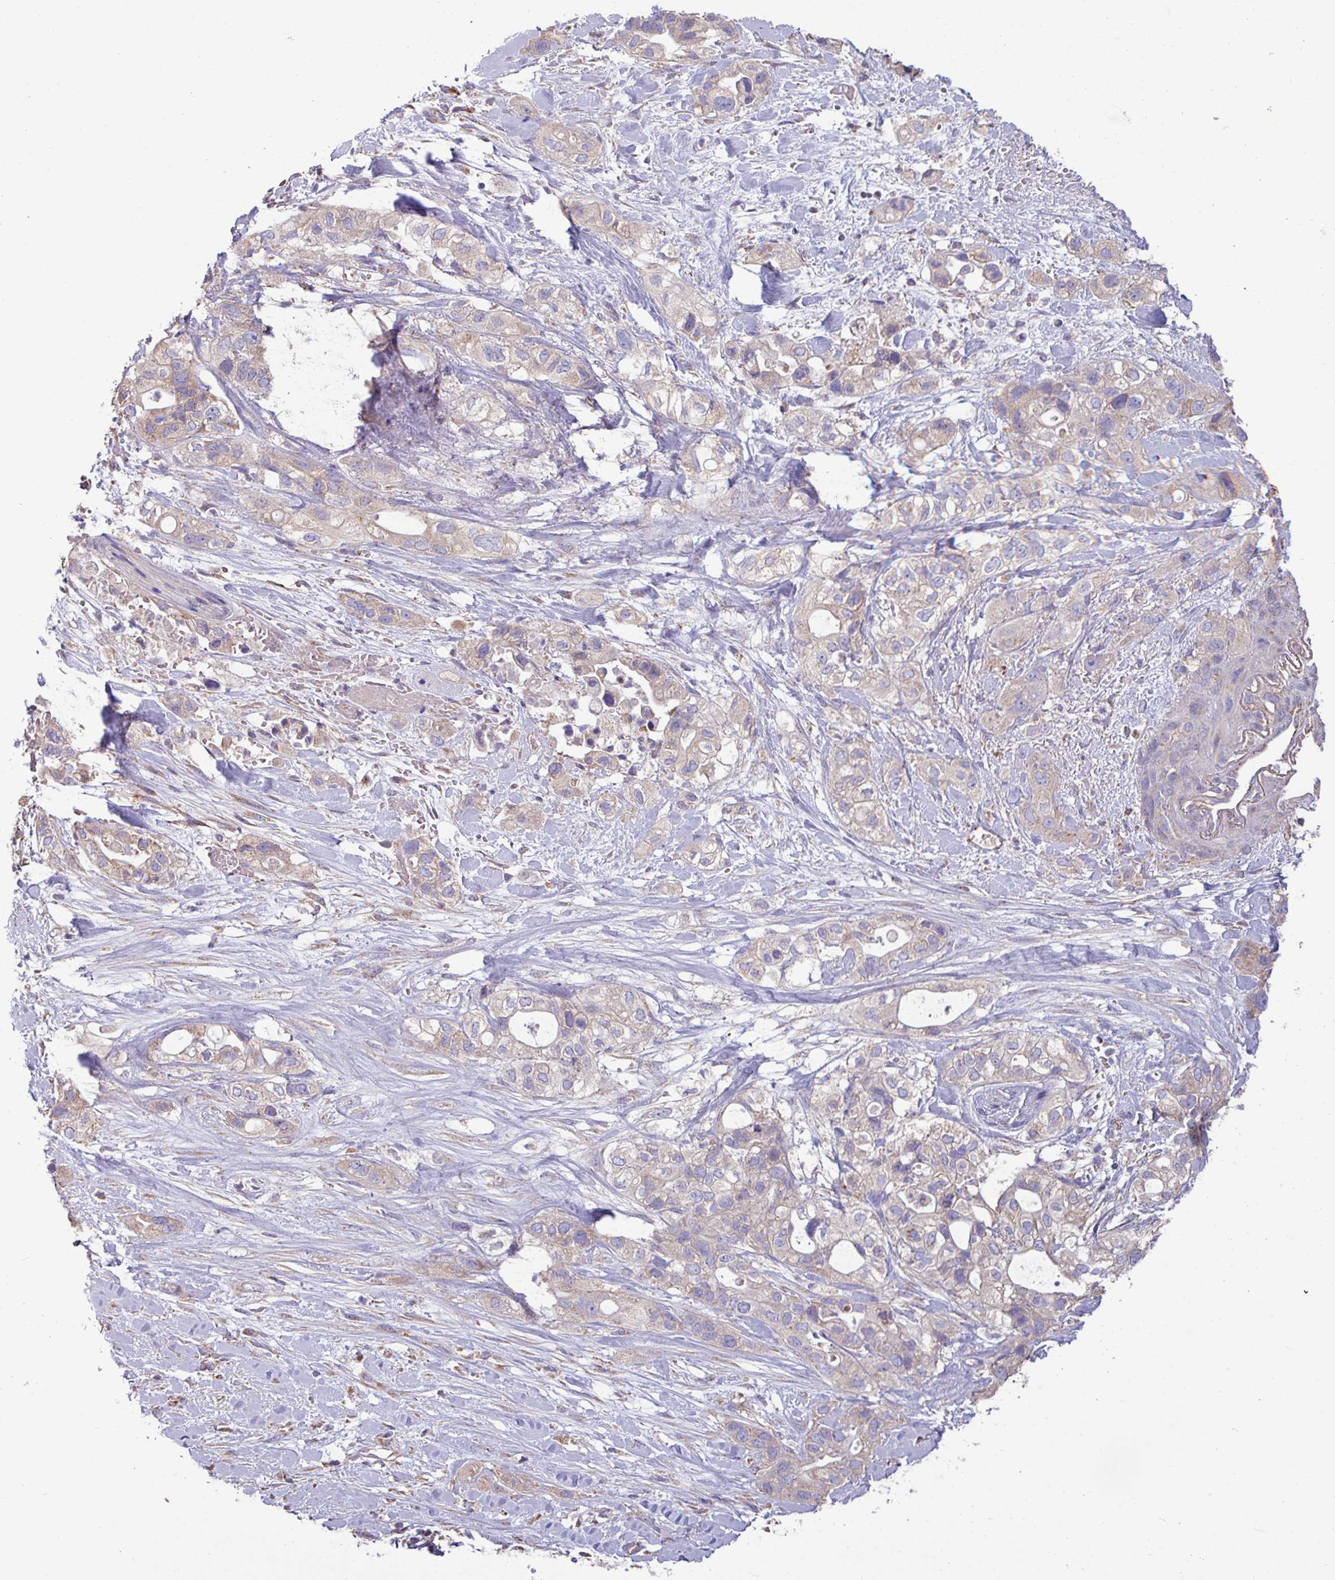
{"staining": {"intensity": "negative", "quantity": "none", "location": "none"}, "tissue": "pancreatic cancer", "cell_type": "Tumor cells", "image_type": "cancer", "snomed": [{"axis": "morphology", "description": "Adenocarcinoma, NOS"}, {"axis": "topography", "description": "Pancreas"}], "caption": "High power microscopy photomicrograph of an IHC photomicrograph of pancreatic adenocarcinoma, revealing no significant positivity in tumor cells.", "gene": "PPM1J", "patient": {"sex": "male", "age": 44}}